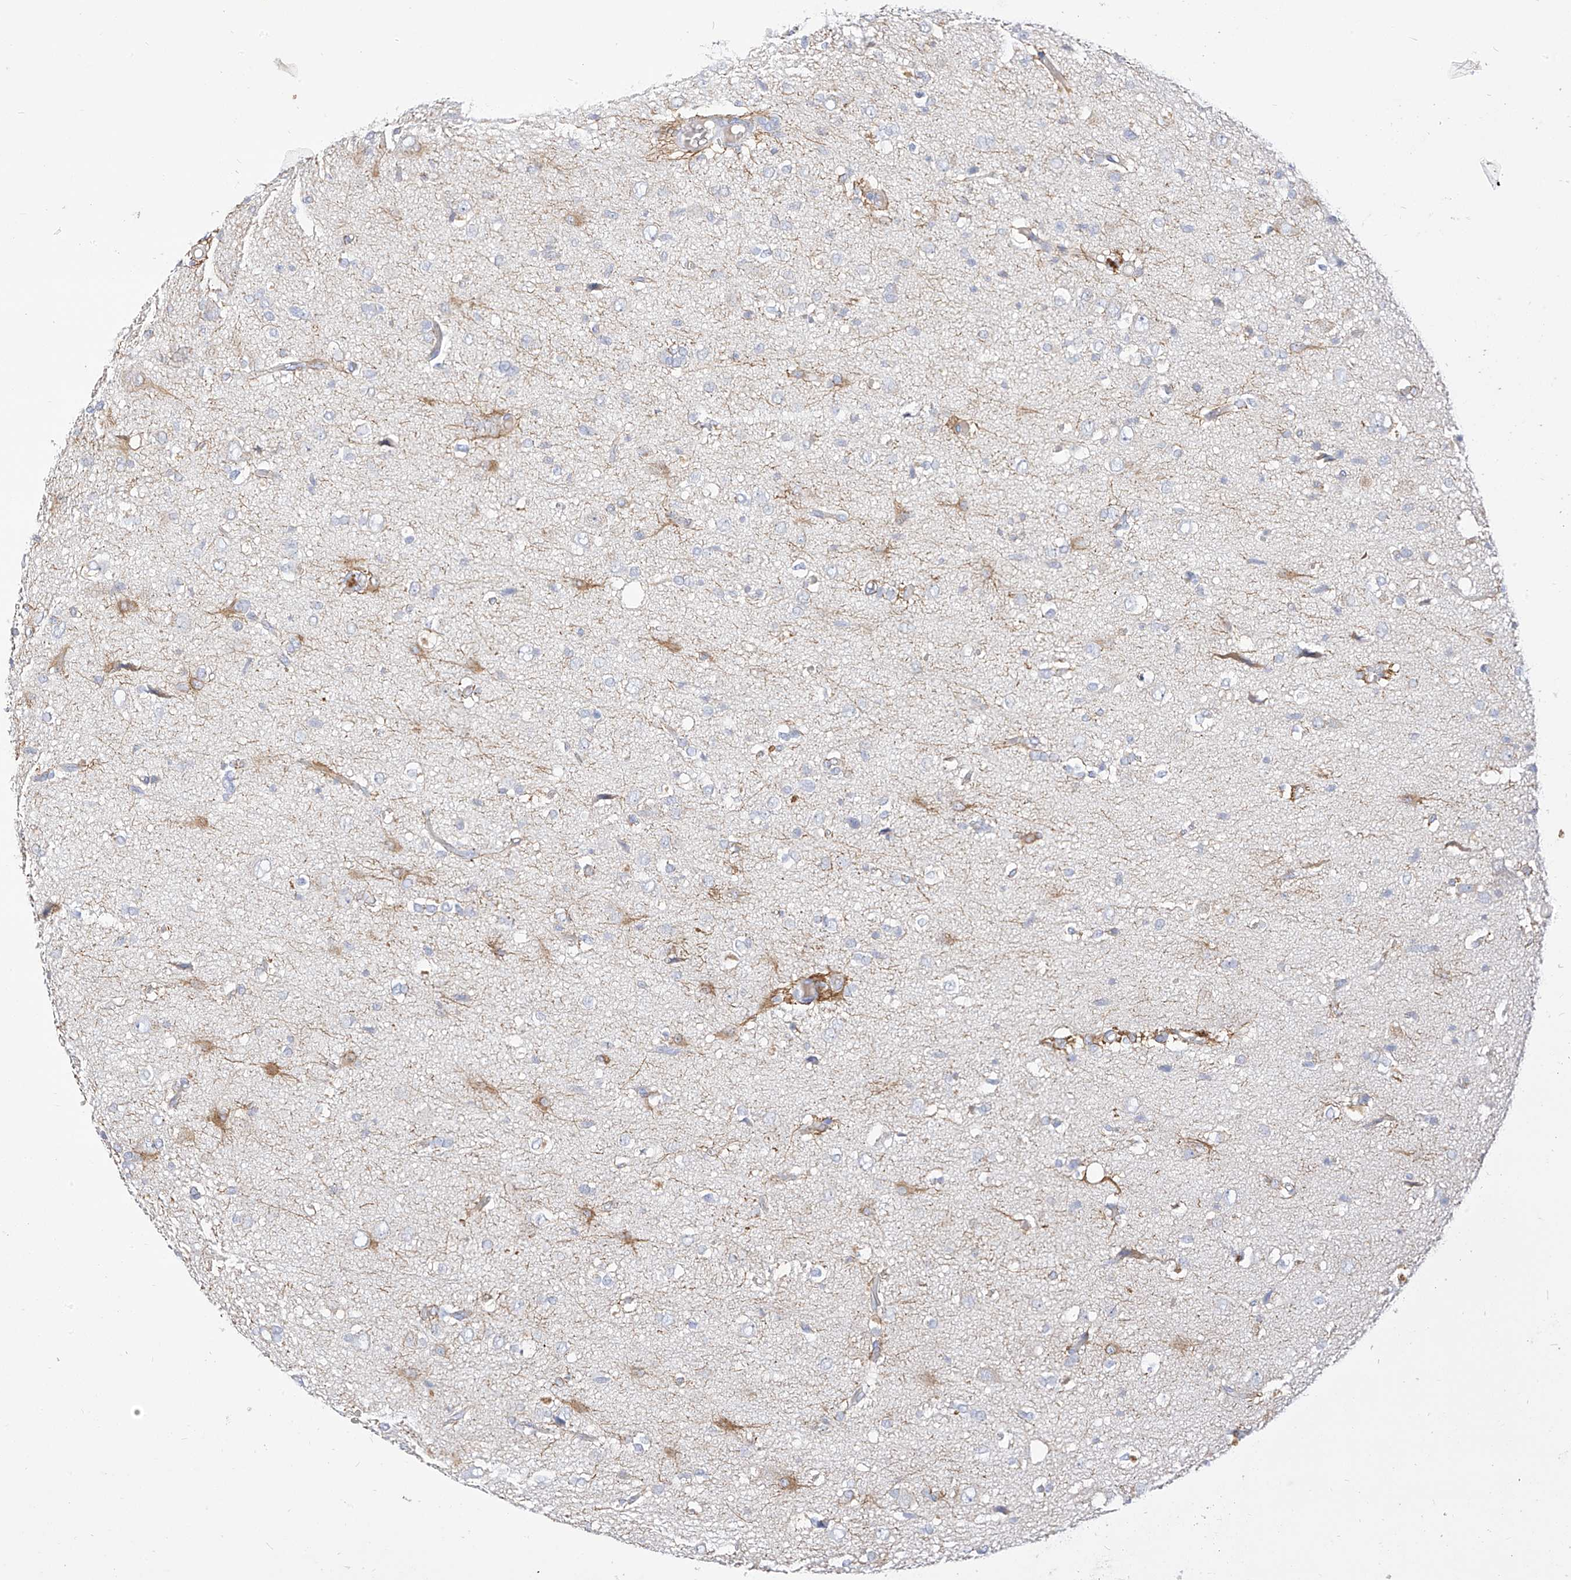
{"staining": {"intensity": "moderate", "quantity": "<25%", "location": "cytoplasmic/membranous"}, "tissue": "glioma", "cell_type": "Tumor cells", "image_type": "cancer", "snomed": [{"axis": "morphology", "description": "Glioma, malignant, High grade"}, {"axis": "topography", "description": "Brain"}], "caption": "Protein analysis of malignant high-grade glioma tissue demonstrates moderate cytoplasmic/membranous positivity in about <25% of tumor cells.", "gene": "RASA2", "patient": {"sex": "female", "age": 59}}